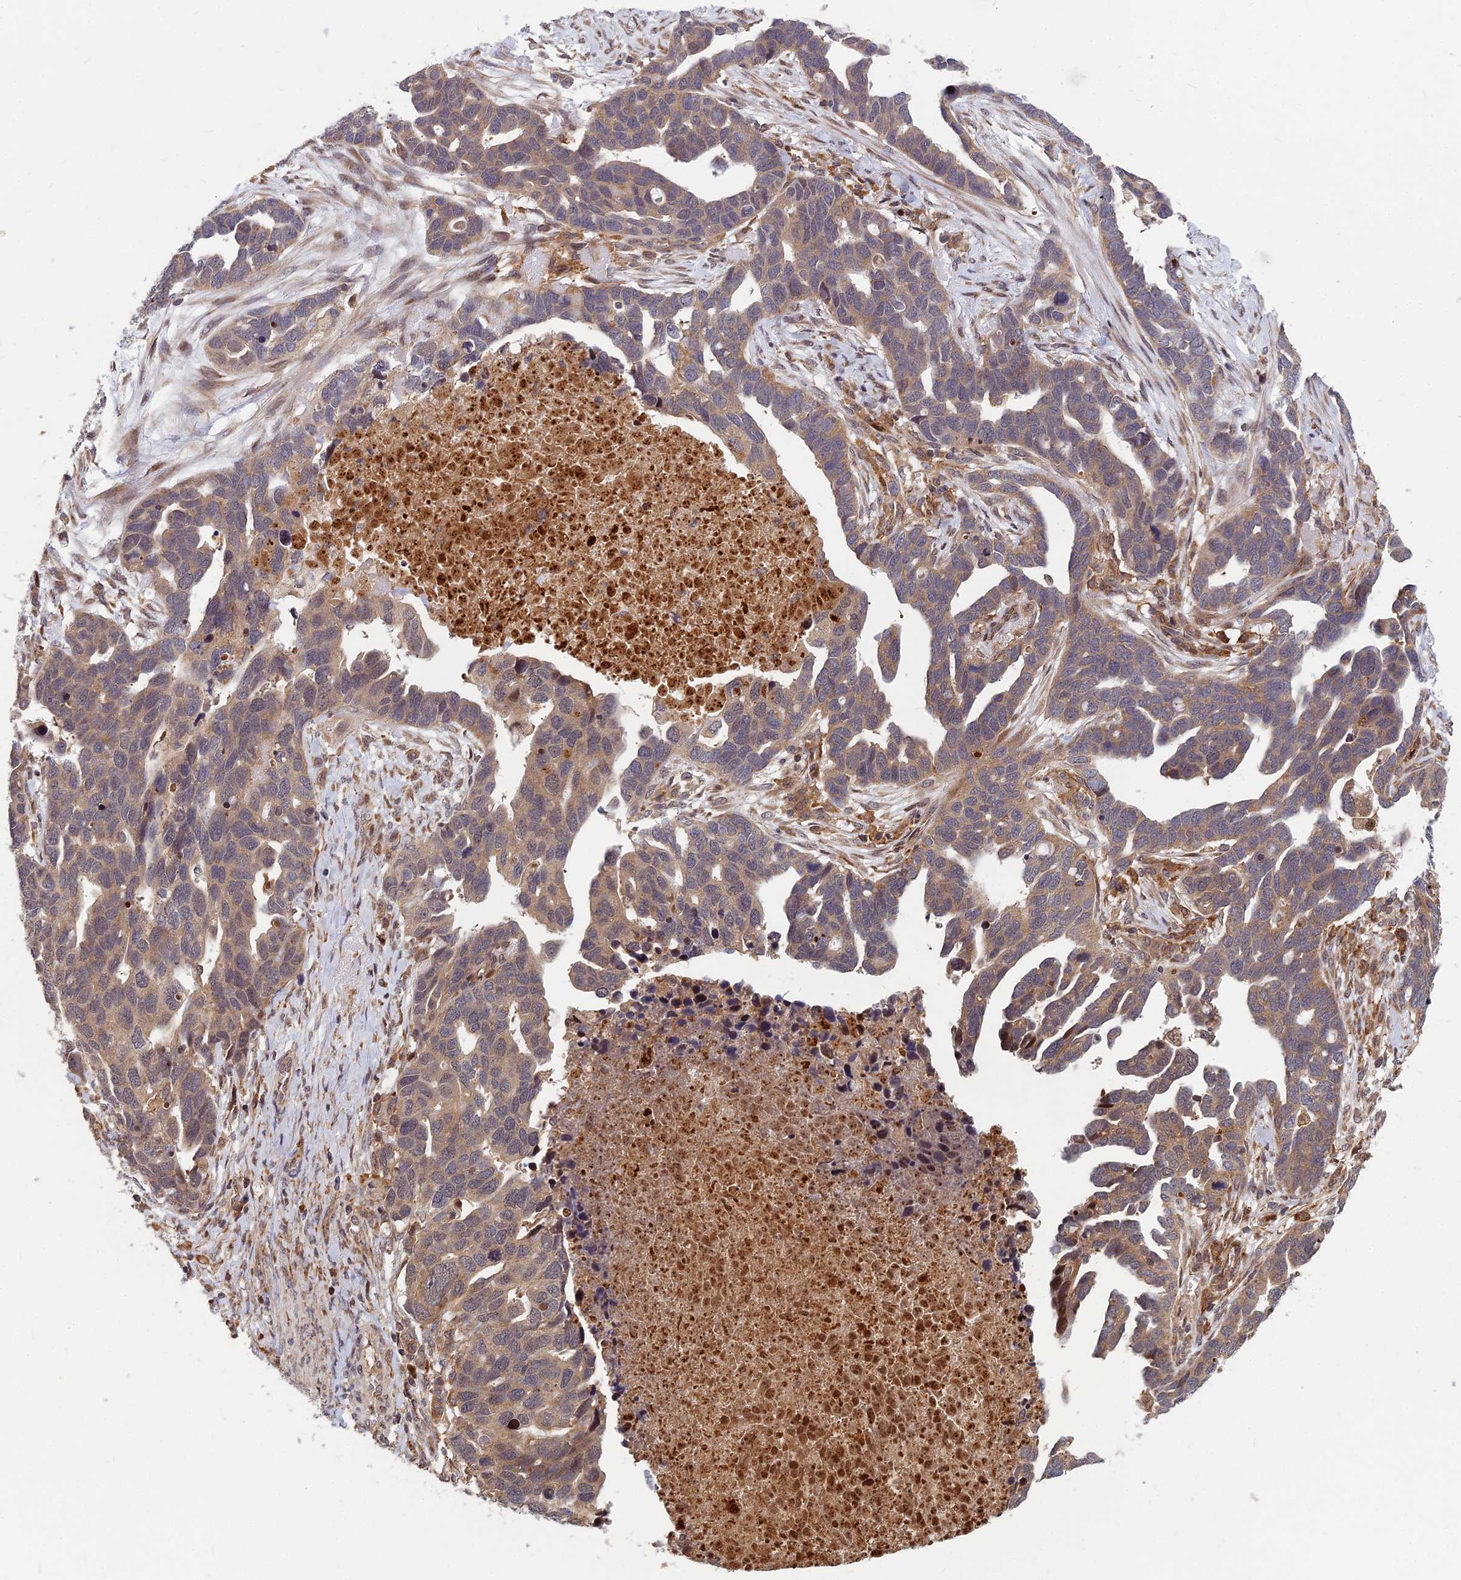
{"staining": {"intensity": "moderate", "quantity": ">75%", "location": "cytoplasmic/membranous"}, "tissue": "ovarian cancer", "cell_type": "Tumor cells", "image_type": "cancer", "snomed": [{"axis": "morphology", "description": "Cystadenocarcinoma, serous, NOS"}, {"axis": "topography", "description": "Ovary"}], "caption": "Ovarian cancer (serous cystadenocarcinoma) stained with DAB (3,3'-diaminobenzidine) immunohistochemistry demonstrates medium levels of moderate cytoplasmic/membranous positivity in approximately >75% of tumor cells.", "gene": "COMMD2", "patient": {"sex": "female", "age": 54}}